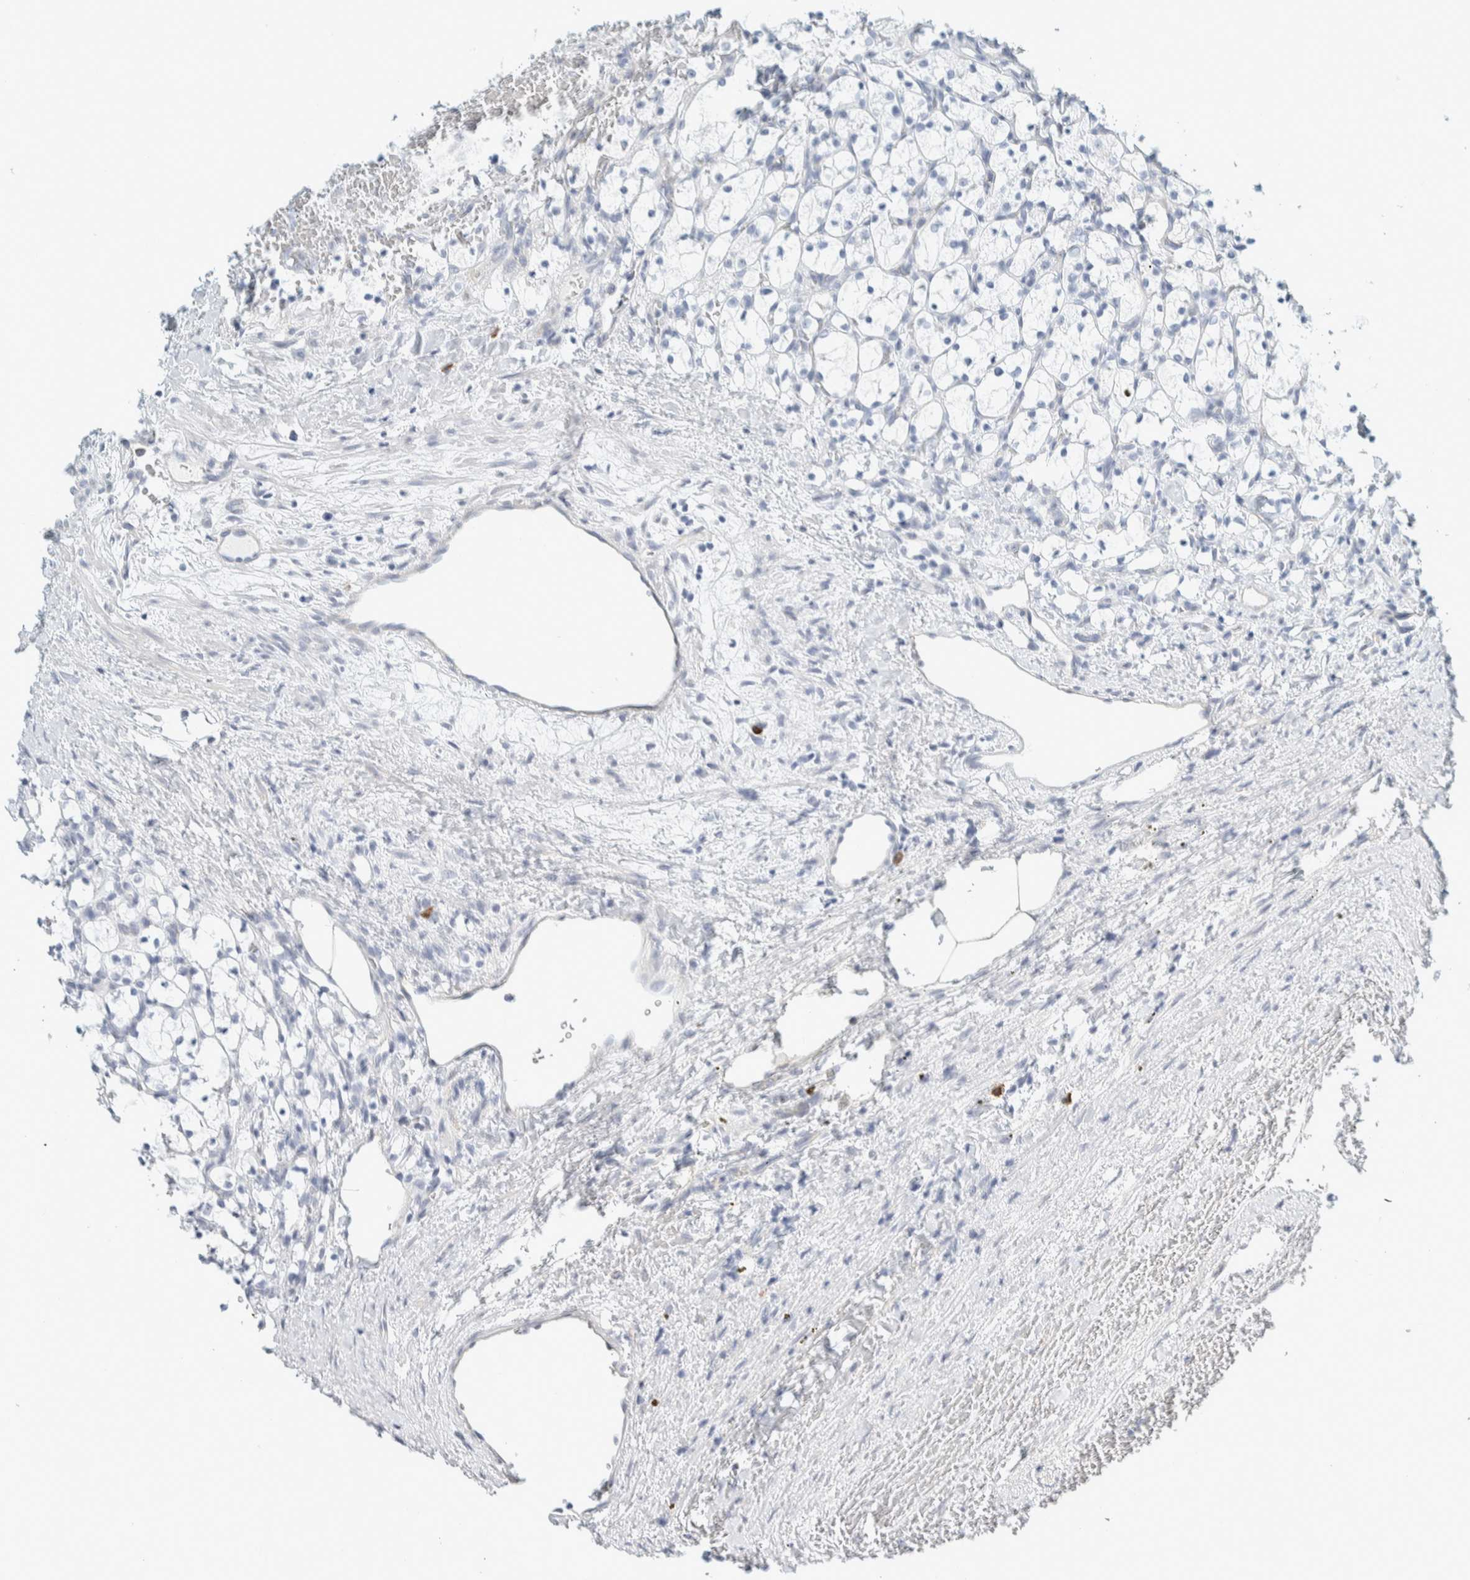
{"staining": {"intensity": "negative", "quantity": "none", "location": "none"}, "tissue": "renal cancer", "cell_type": "Tumor cells", "image_type": "cancer", "snomed": [{"axis": "morphology", "description": "Adenocarcinoma, NOS"}, {"axis": "topography", "description": "Kidney"}], "caption": "IHC image of neoplastic tissue: human adenocarcinoma (renal) stained with DAB (3,3'-diaminobenzidine) demonstrates no significant protein staining in tumor cells.", "gene": "ARHGAP27", "patient": {"sex": "female", "age": 69}}